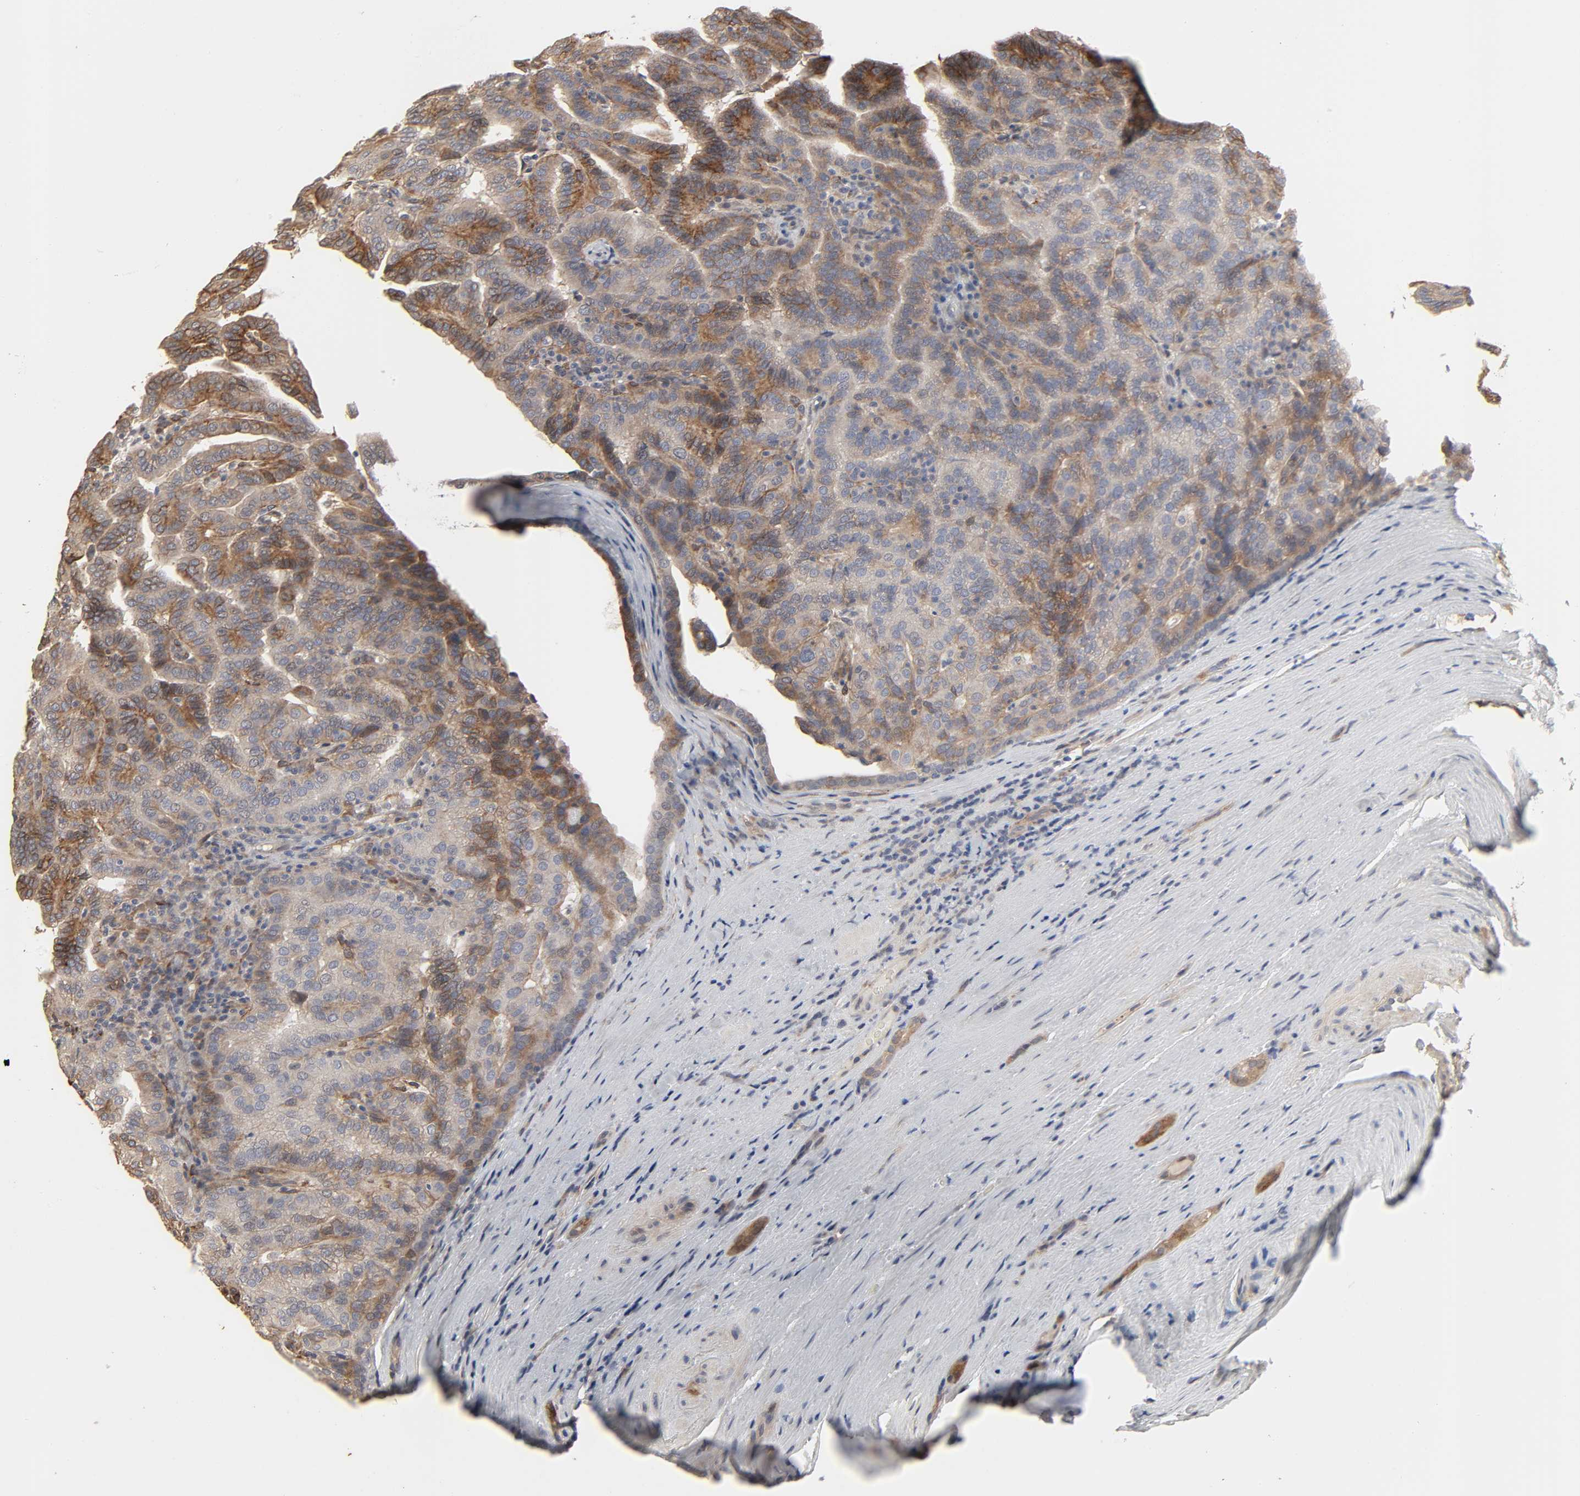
{"staining": {"intensity": "moderate", "quantity": ">75%", "location": "cytoplasmic/membranous"}, "tissue": "renal cancer", "cell_type": "Tumor cells", "image_type": "cancer", "snomed": [{"axis": "morphology", "description": "Adenocarcinoma, NOS"}, {"axis": "topography", "description": "Kidney"}], "caption": "Brown immunohistochemical staining in human renal cancer (adenocarcinoma) displays moderate cytoplasmic/membranous positivity in about >75% of tumor cells.", "gene": "NDRG2", "patient": {"sex": "male", "age": 61}}